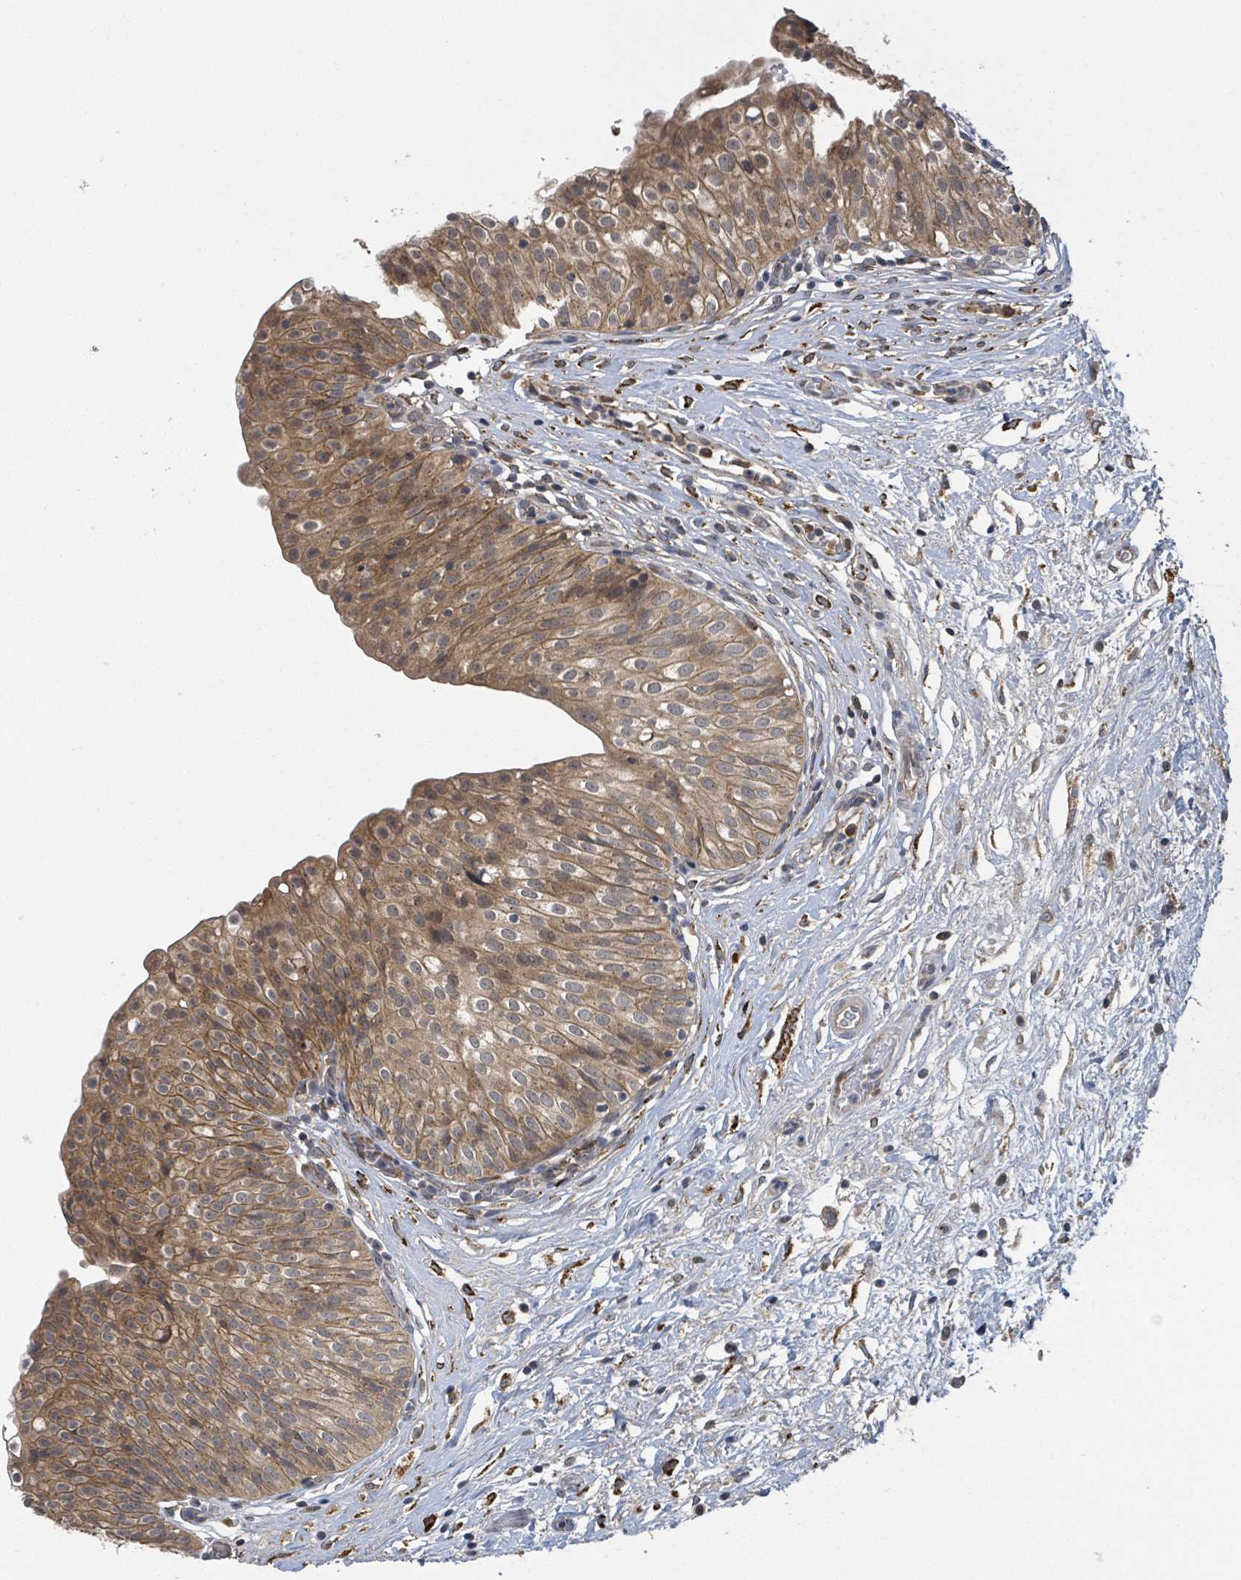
{"staining": {"intensity": "moderate", "quantity": ">75%", "location": "cytoplasmic/membranous"}, "tissue": "urinary bladder", "cell_type": "Urothelial cells", "image_type": "normal", "snomed": [{"axis": "morphology", "description": "Normal tissue, NOS"}, {"axis": "topography", "description": "Urinary bladder"}], "caption": "Brown immunohistochemical staining in benign human urinary bladder displays moderate cytoplasmic/membranous positivity in approximately >75% of urothelial cells. The protein of interest is shown in brown color, while the nuclei are stained blue.", "gene": "CCDC121", "patient": {"sex": "male", "age": 55}}